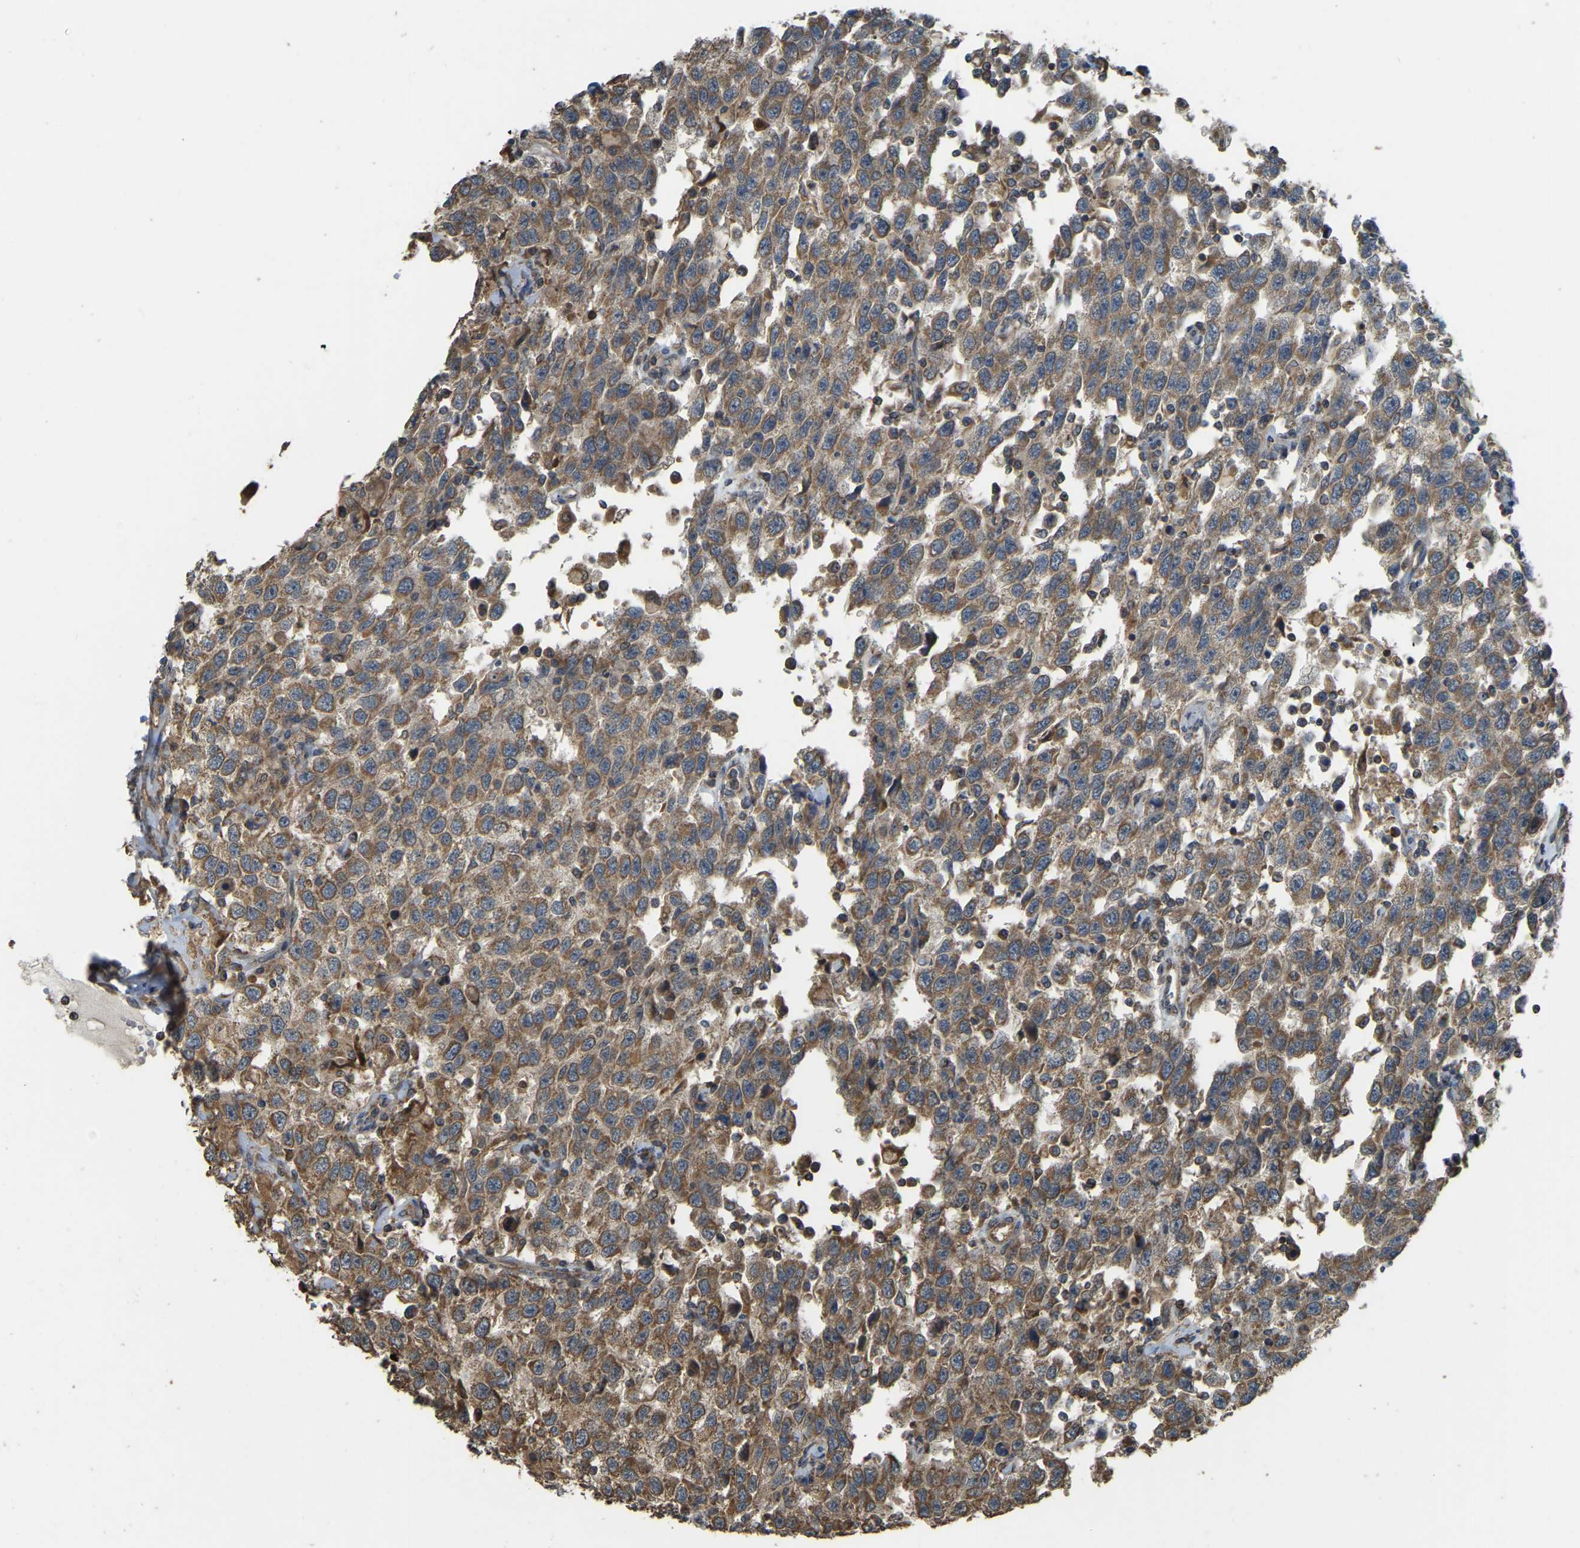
{"staining": {"intensity": "moderate", "quantity": ">75%", "location": "cytoplasmic/membranous"}, "tissue": "testis cancer", "cell_type": "Tumor cells", "image_type": "cancer", "snomed": [{"axis": "morphology", "description": "Seminoma, NOS"}, {"axis": "topography", "description": "Testis"}], "caption": "Testis seminoma stained with immunohistochemistry displays moderate cytoplasmic/membranous staining in about >75% of tumor cells.", "gene": "GNG2", "patient": {"sex": "male", "age": 41}}